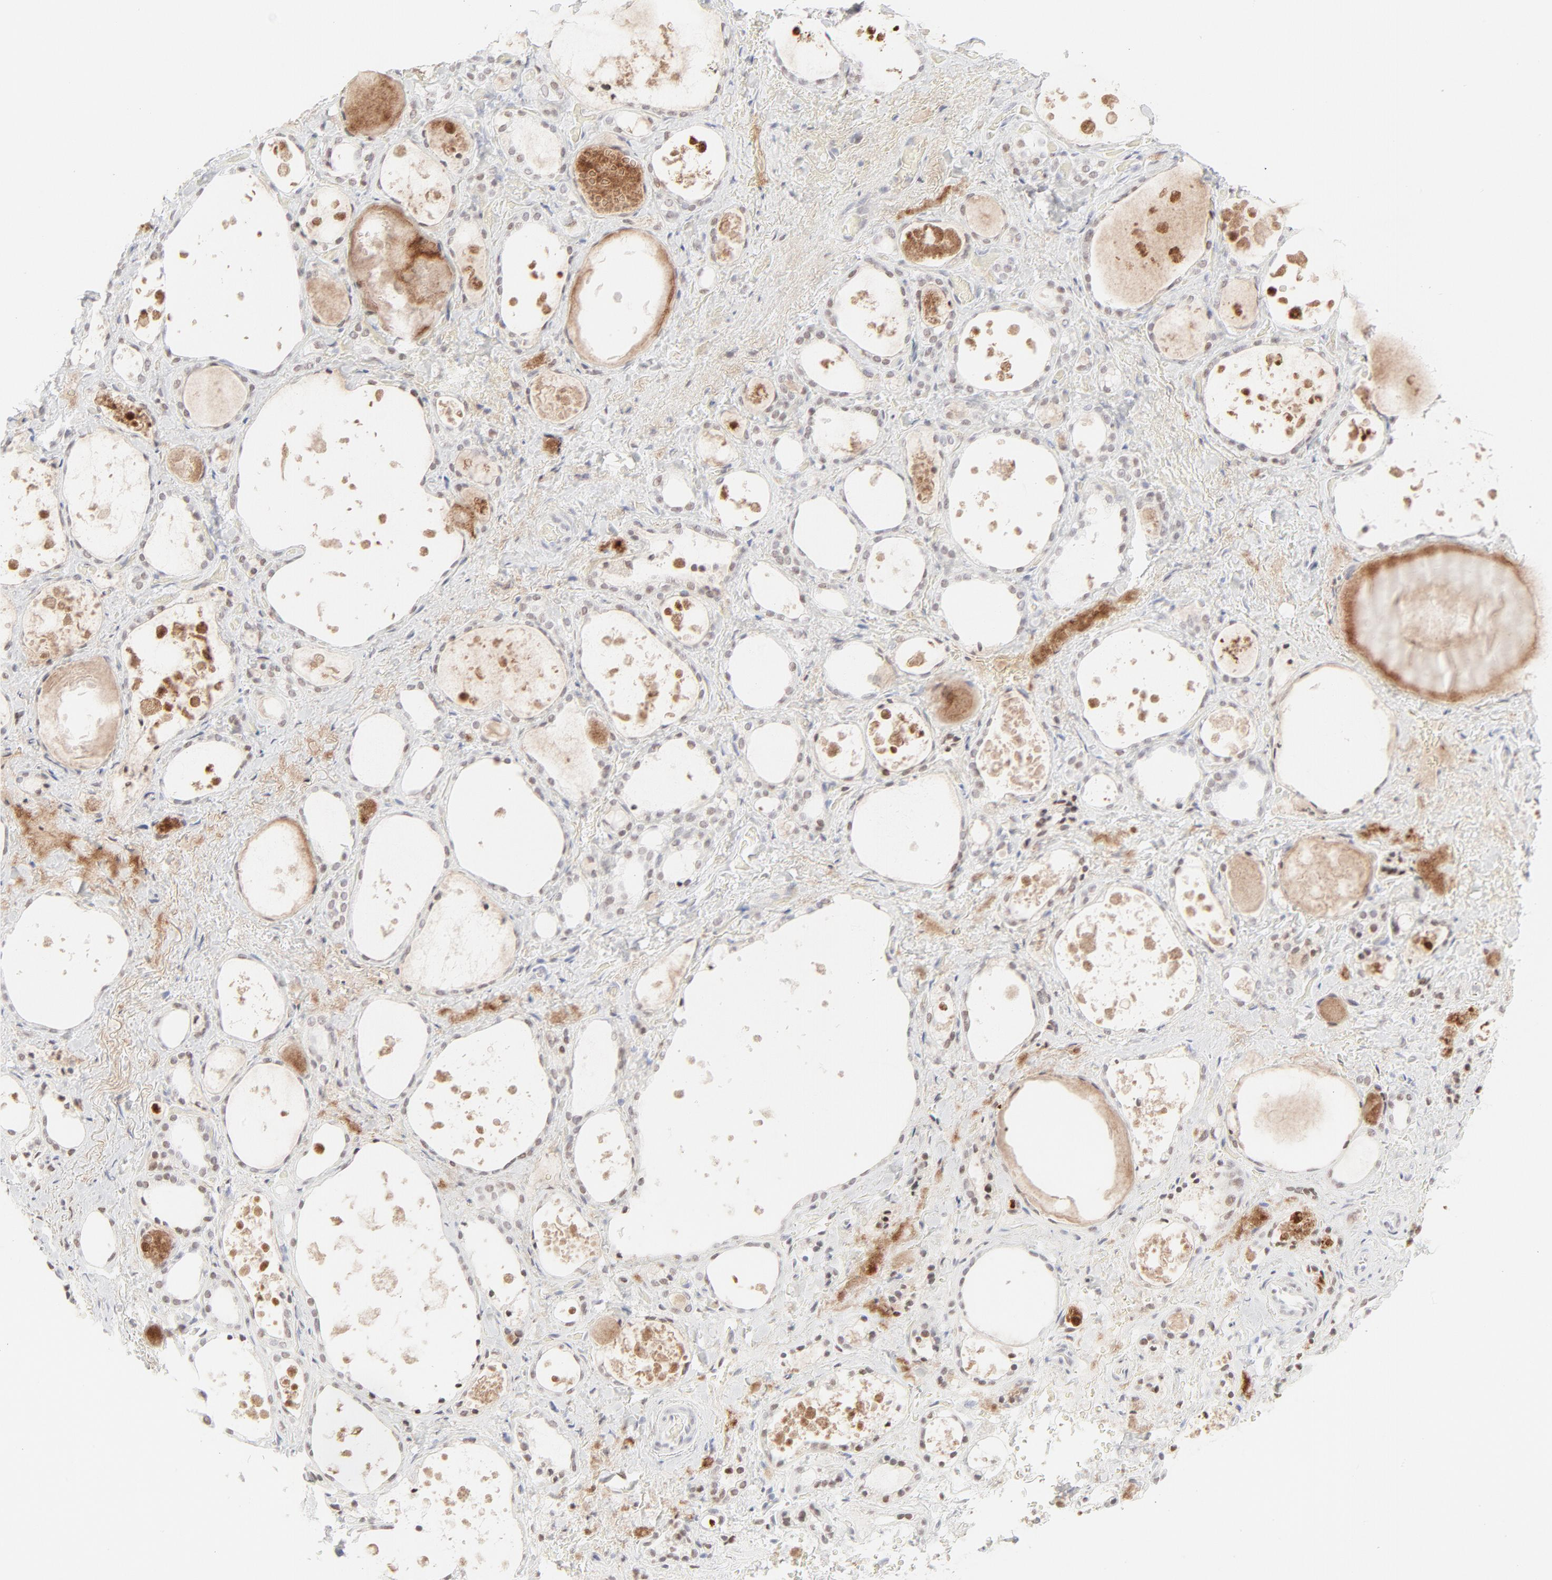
{"staining": {"intensity": "moderate", "quantity": "25%-75%", "location": "nuclear"}, "tissue": "thyroid gland", "cell_type": "Glandular cells", "image_type": "normal", "snomed": [{"axis": "morphology", "description": "Normal tissue, NOS"}, {"axis": "topography", "description": "Thyroid gland"}], "caption": "Glandular cells show moderate nuclear expression in about 25%-75% of cells in unremarkable thyroid gland. (DAB (3,3'-diaminobenzidine) = brown stain, brightfield microscopy at high magnification).", "gene": "PRKCB", "patient": {"sex": "female", "age": 75}}